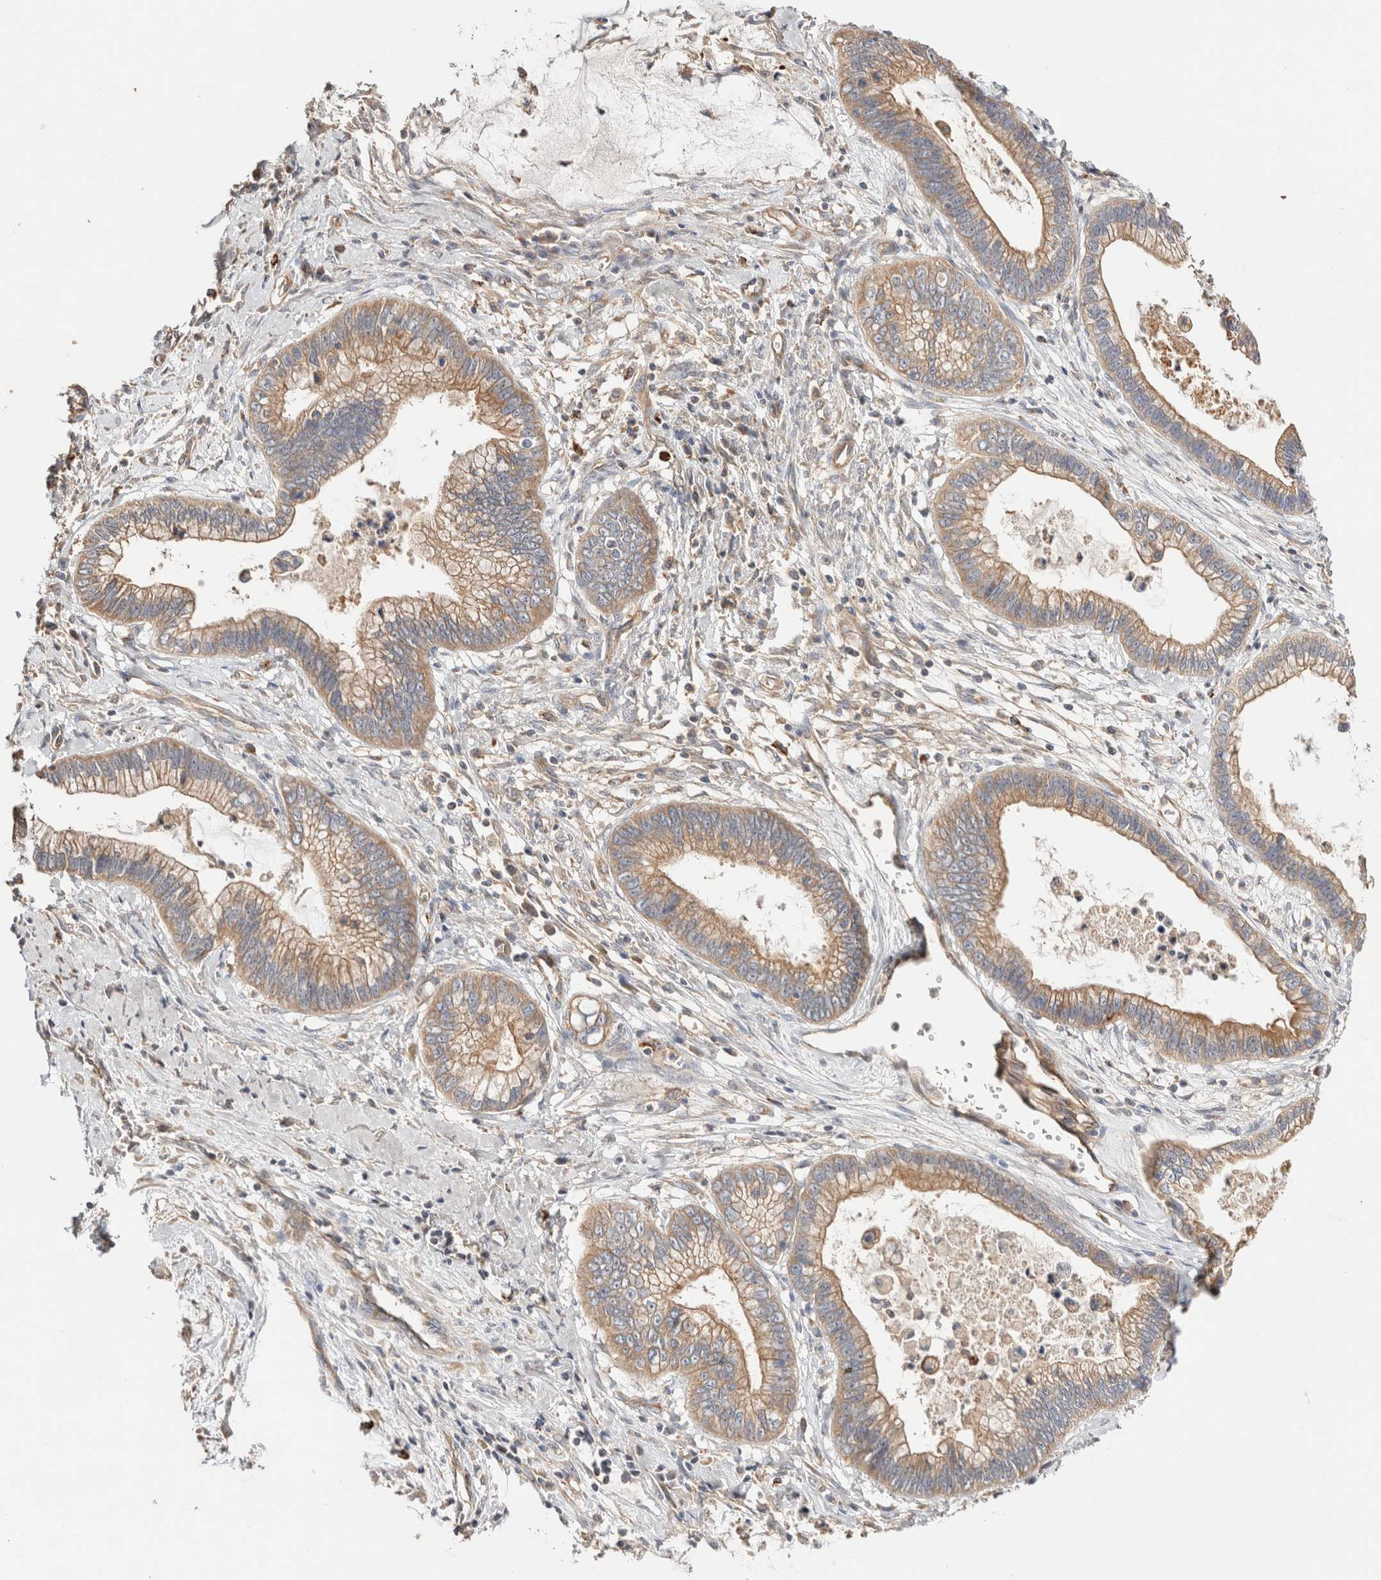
{"staining": {"intensity": "weak", "quantity": ">75%", "location": "cytoplasmic/membranous"}, "tissue": "cervical cancer", "cell_type": "Tumor cells", "image_type": "cancer", "snomed": [{"axis": "morphology", "description": "Adenocarcinoma, NOS"}, {"axis": "topography", "description": "Cervix"}], "caption": "Tumor cells exhibit weak cytoplasmic/membranous staining in approximately >75% of cells in cervical cancer (adenocarcinoma).", "gene": "B3GNTL1", "patient": {"sex": "female", "age": 44}}